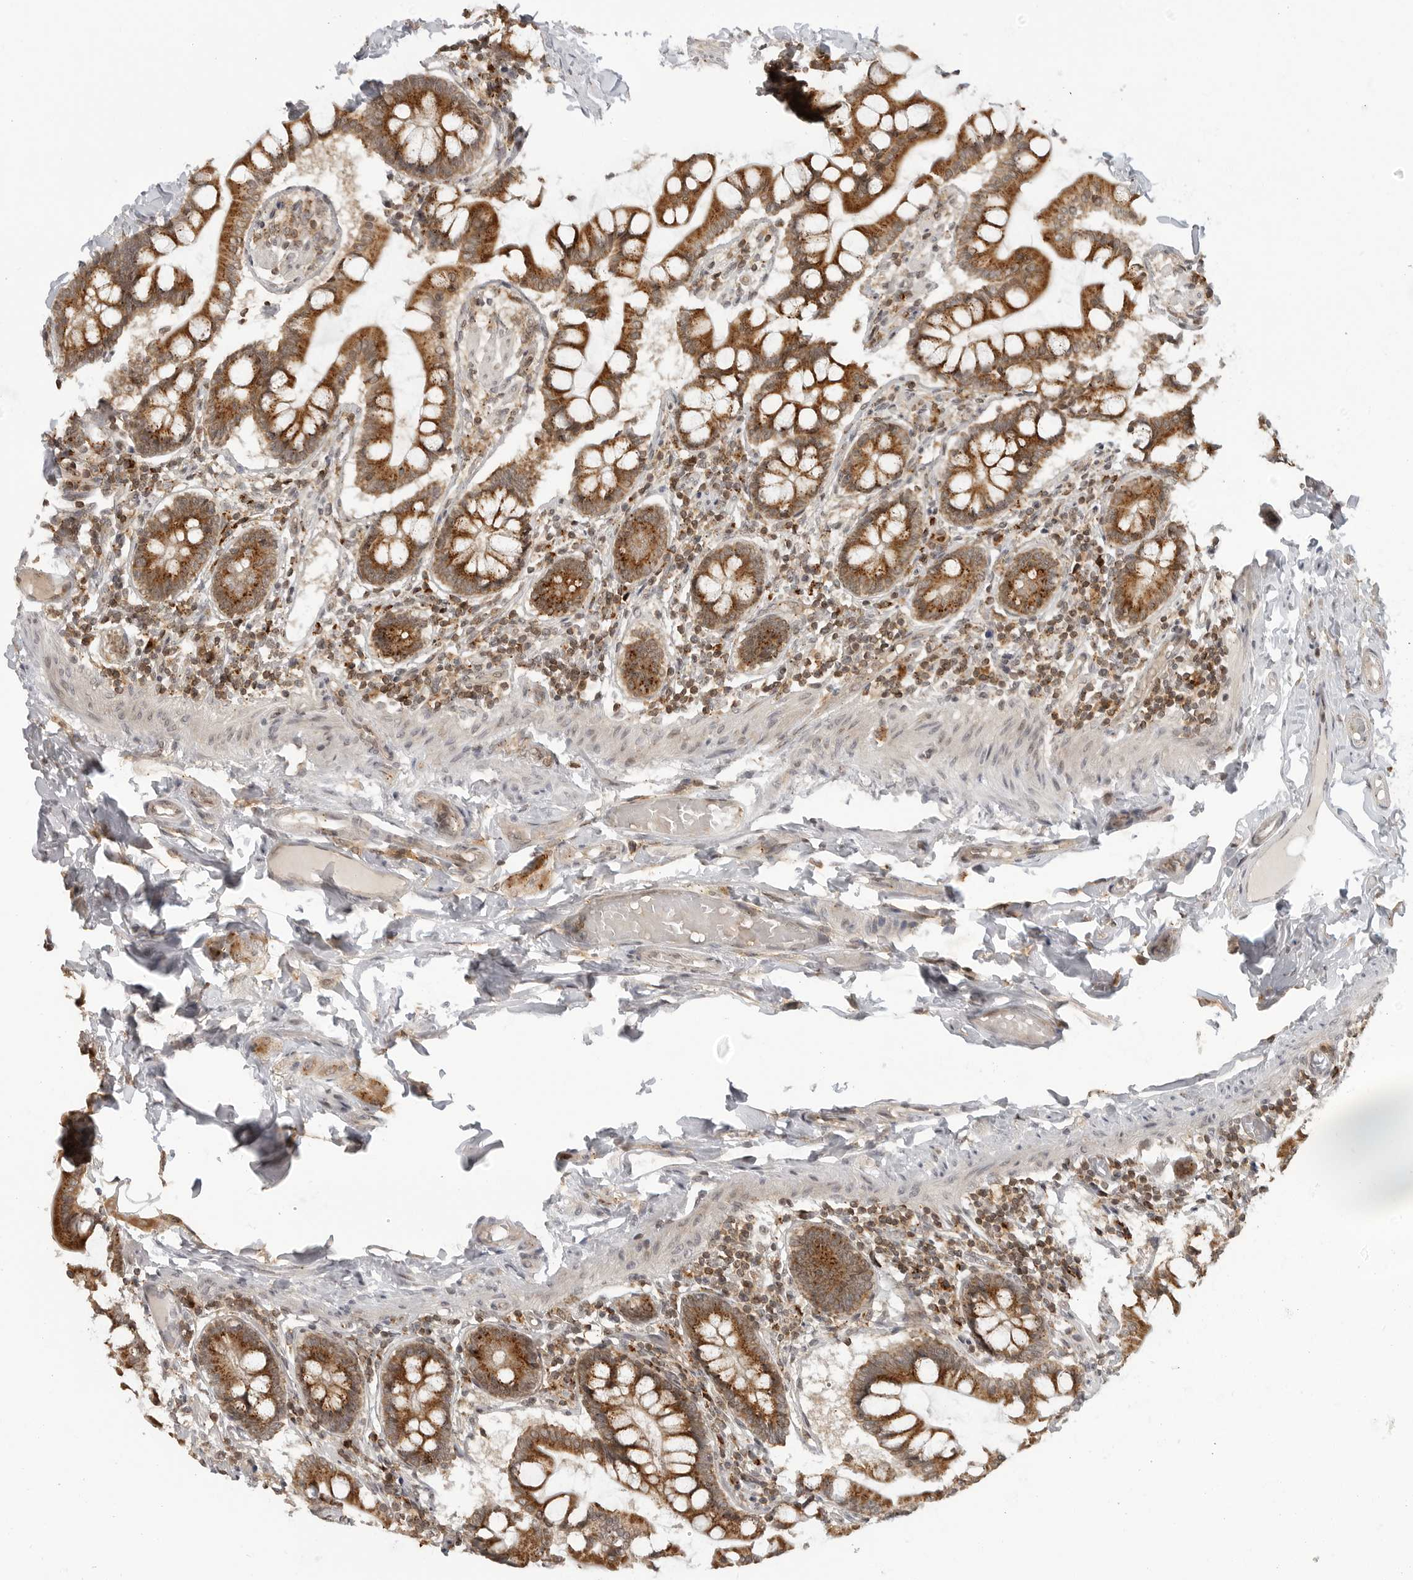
{"staining": {"intensity": "strong", "quantity": ">75%", "location": "cytoplasmic/membranous"}, "tissue": "small intestine", "cell_type": "Glandular cells", "image_type": "normal", "snomed": [{"axis": "morphology", "description": "Normal tissue, NOS"}, {"axis": "topography", "description": "Small intestine"}], "caption": "The image reveals immunohistochemical staining of unremarkable small intestine. There is strong cytoplasmic/membranous positivity is seen in about >75% of glandular cells. (DAB IHC with brightfield microscopy, high magnification).", "gene": "COPA", "patient": {"sex": "male", "age": 41}}